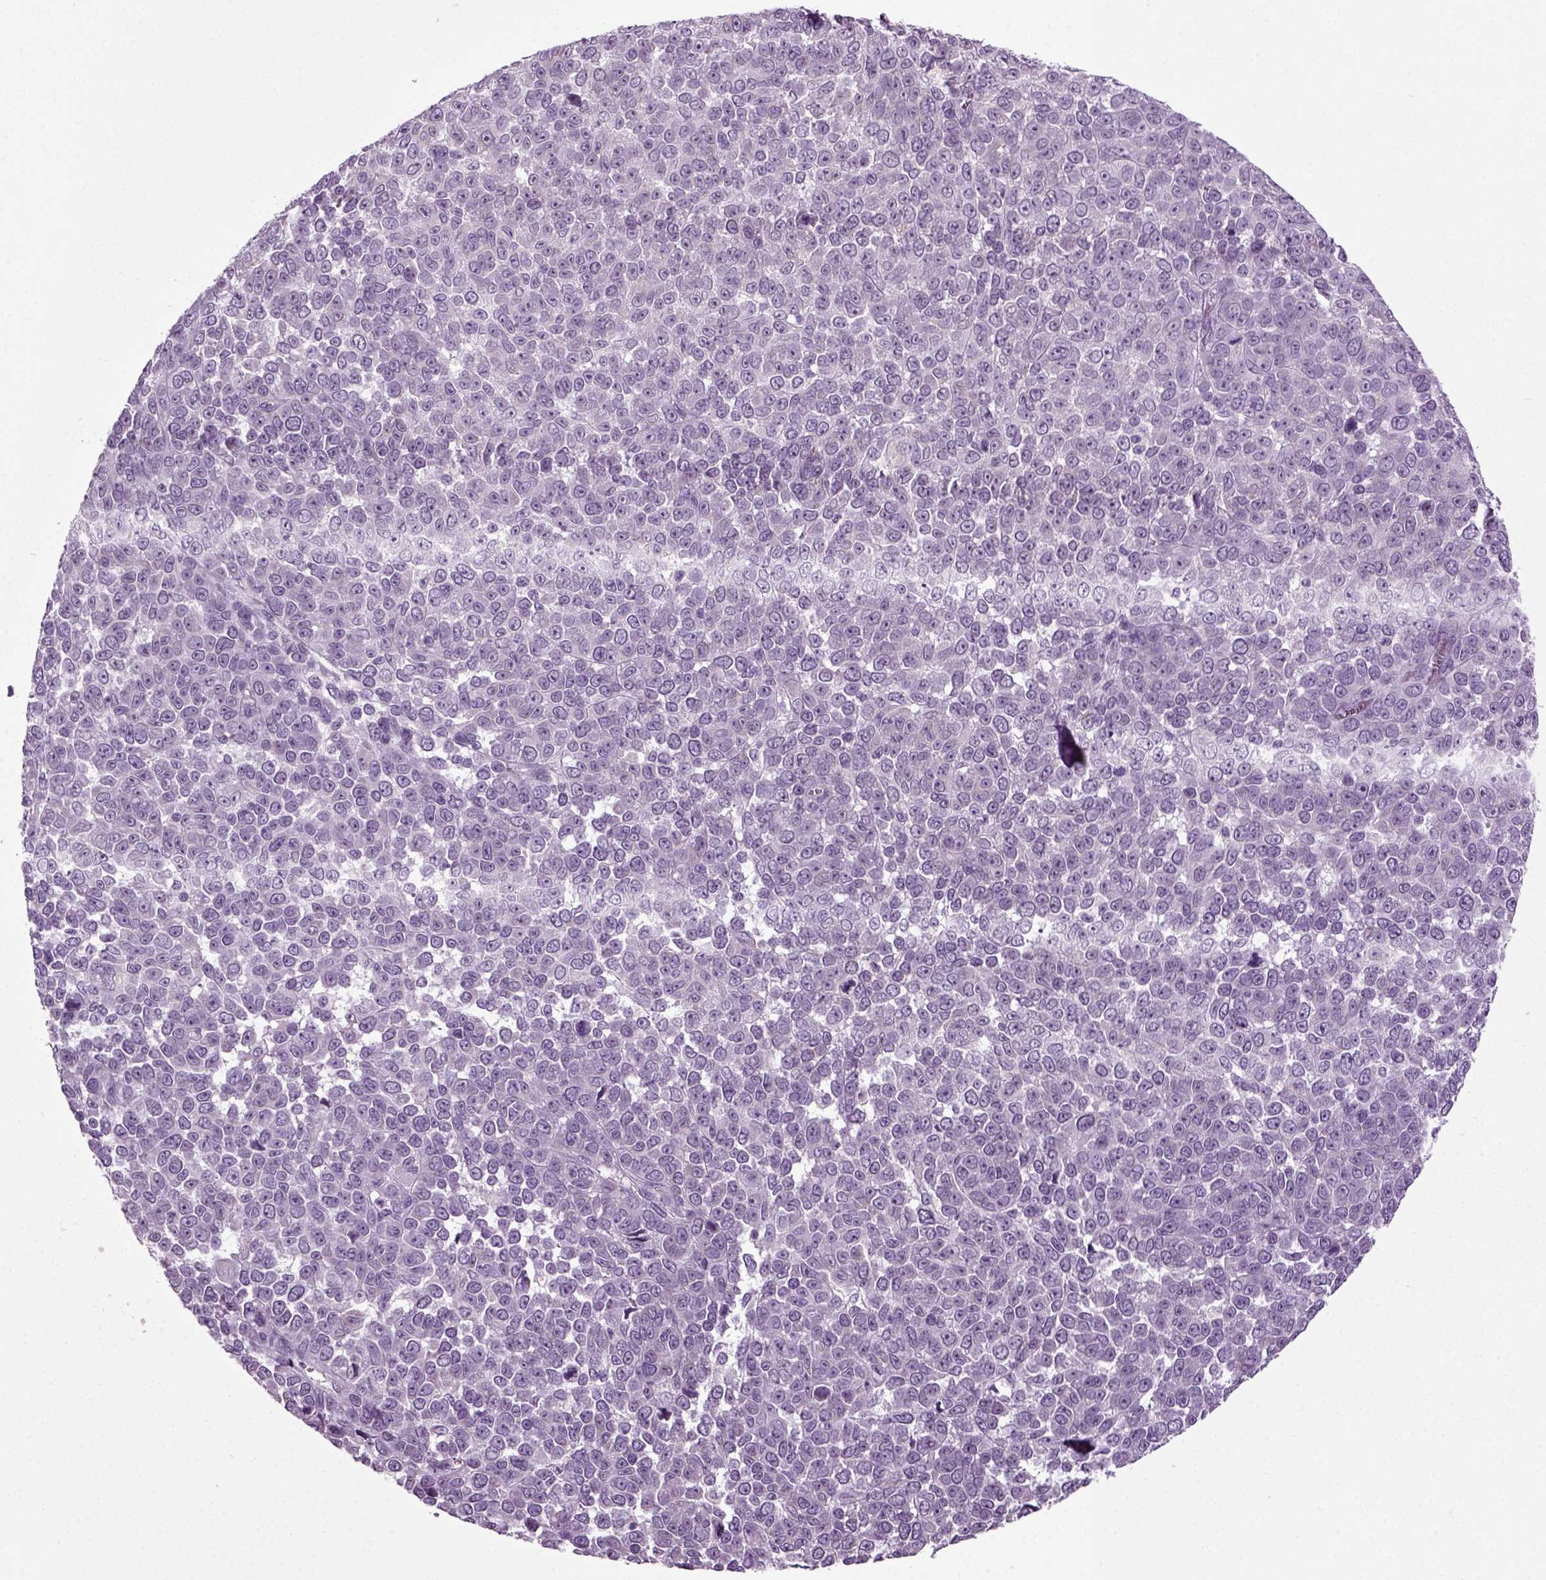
{"staining": {"intensity": "negative", "quantity": "none", "location": "none"}, "tissue": "melanoma", "cell_type": "Tumor cells", "image_type": "cancer", "snomed": [{"axis": "morphology", "description": "Malignant melanoma, NOS"}, {"axis": "topography", "description": "Skin"}], "caption": "Immunohistochemistry image of melanoma stained for a protein (brown), which displays no positivity in tumor cells.", "gene": "ZC2HC1C", "patient": {"sex": "female", "age": 95}}